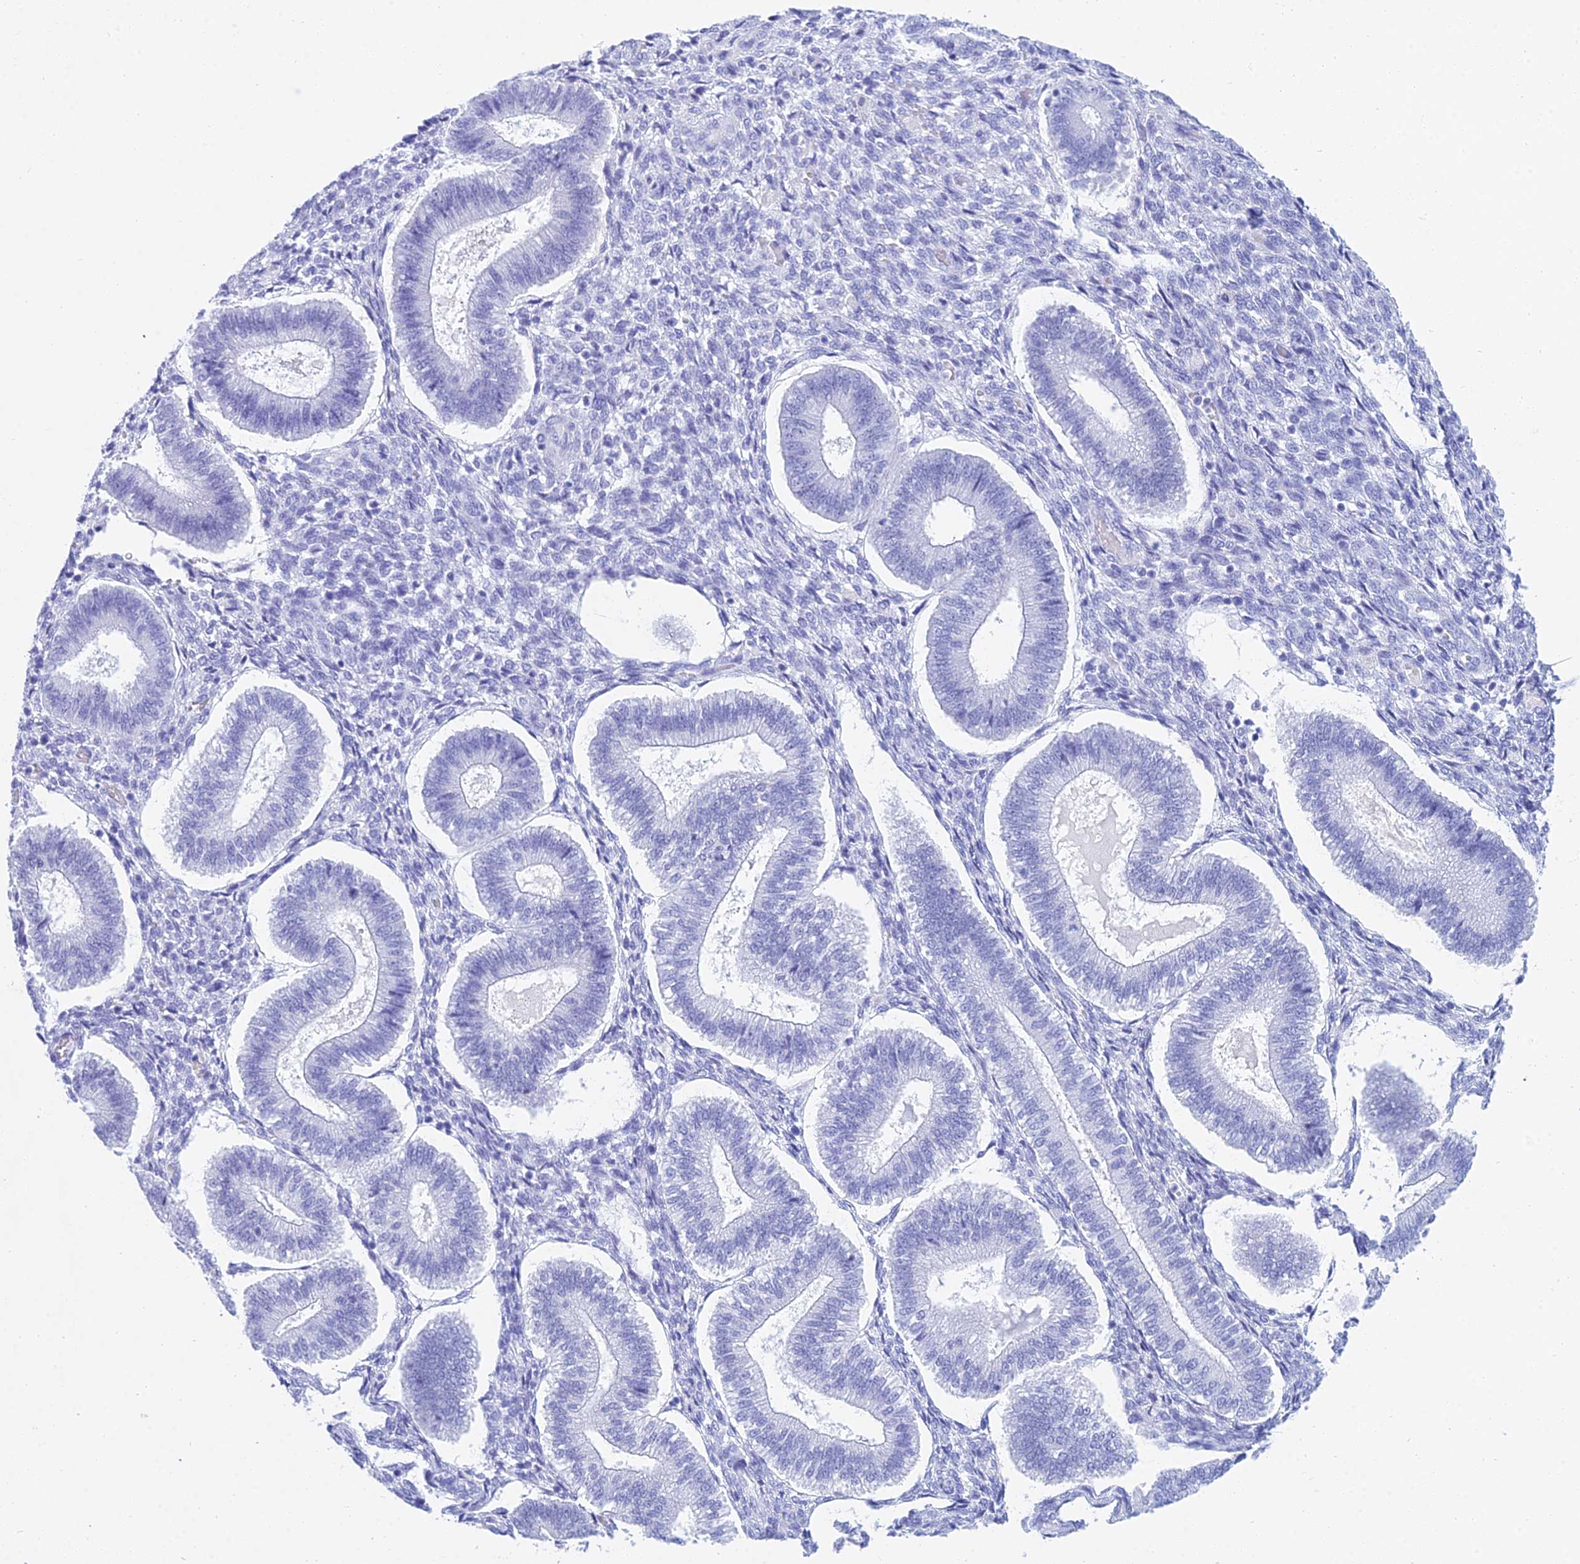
{"staining": {"intensity": "negative", "quantity": "none", "location": "none"}, "tissue": "endometrium", "cell_type": "Cells in endometrial stroma", "image_type": "normal", "snomed": [{"axis": "morphology", "description": "Normal tissue, NOS"}, {"axis": "topography", "description": "Endometrium"}], "caption": "Immunohistochemical staining of unremarkable human endometrium demonstrates no significant positivity in cells in endometrial stroma.", "gene": "PATE4", "patient": {"sex": "female", "age": 25}}